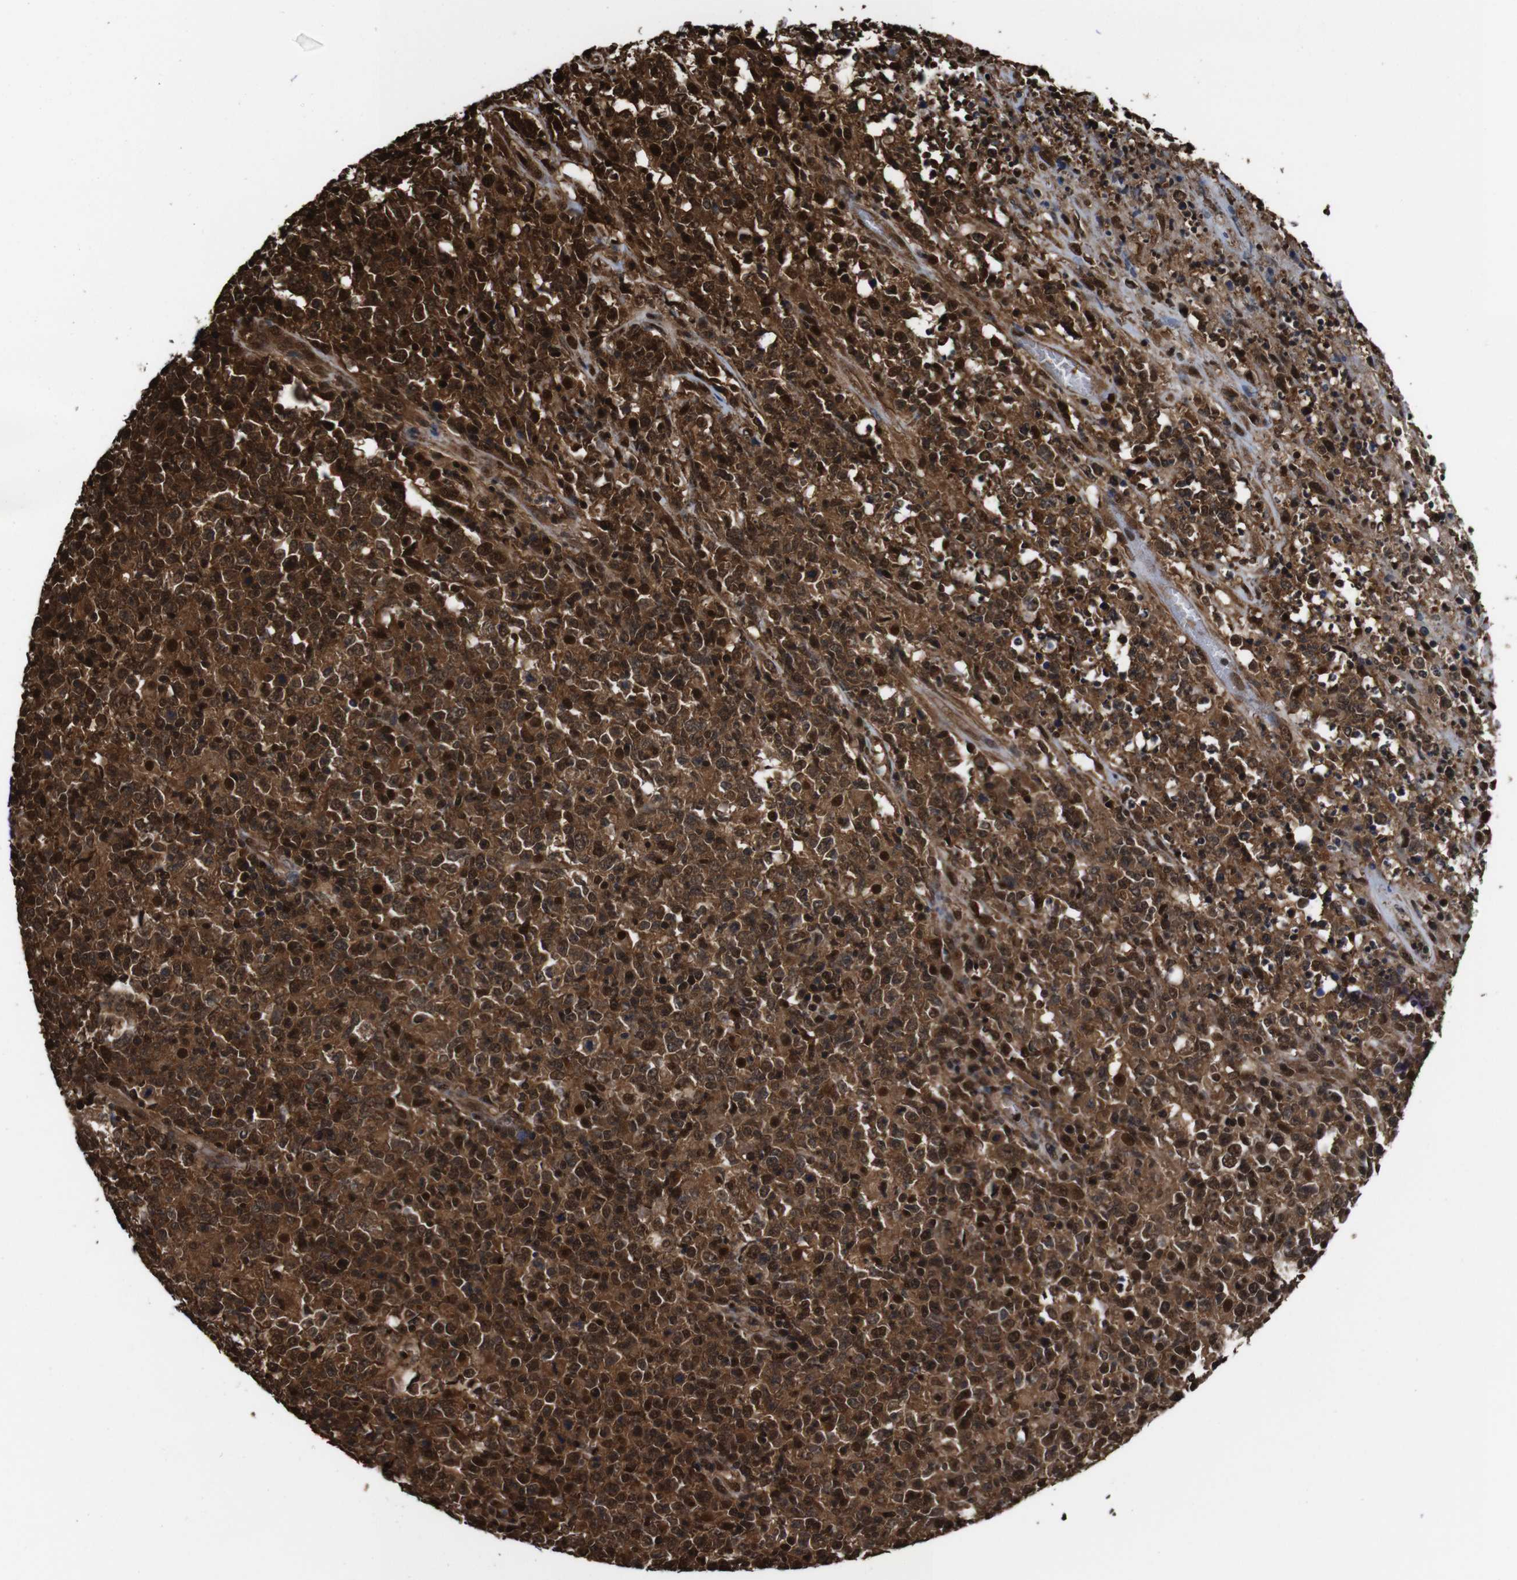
{"staining": {"intensity": "strong", "quantity": ">75%", "location": "cytoplasmic/membranous,nuclear"}, "tissue": "lymphoma", "cell_type": "Tumor cells", "image_type": "cancer", "snomed": [{"axis": "morphology", "description": "Malignant lymphoma, non-Hodgkin's type, High grade"}, {"axis": "topography", "description": "Lymph node"}], "caption": "Immunohistochemistry micrograph of neoplastic tissue: human malignant lymphoma, non-Hodgkin's type (high-grade) stained using IHC exhibits high levels of strong protein expression localized specifically in the cytoplasmic/membranous and nuclear of tumor cells, appearing as a cytoplasmic/membranous and nuclear brown color.", "gene": "VCP", "patient": {"sex": "female", "age": 84}}